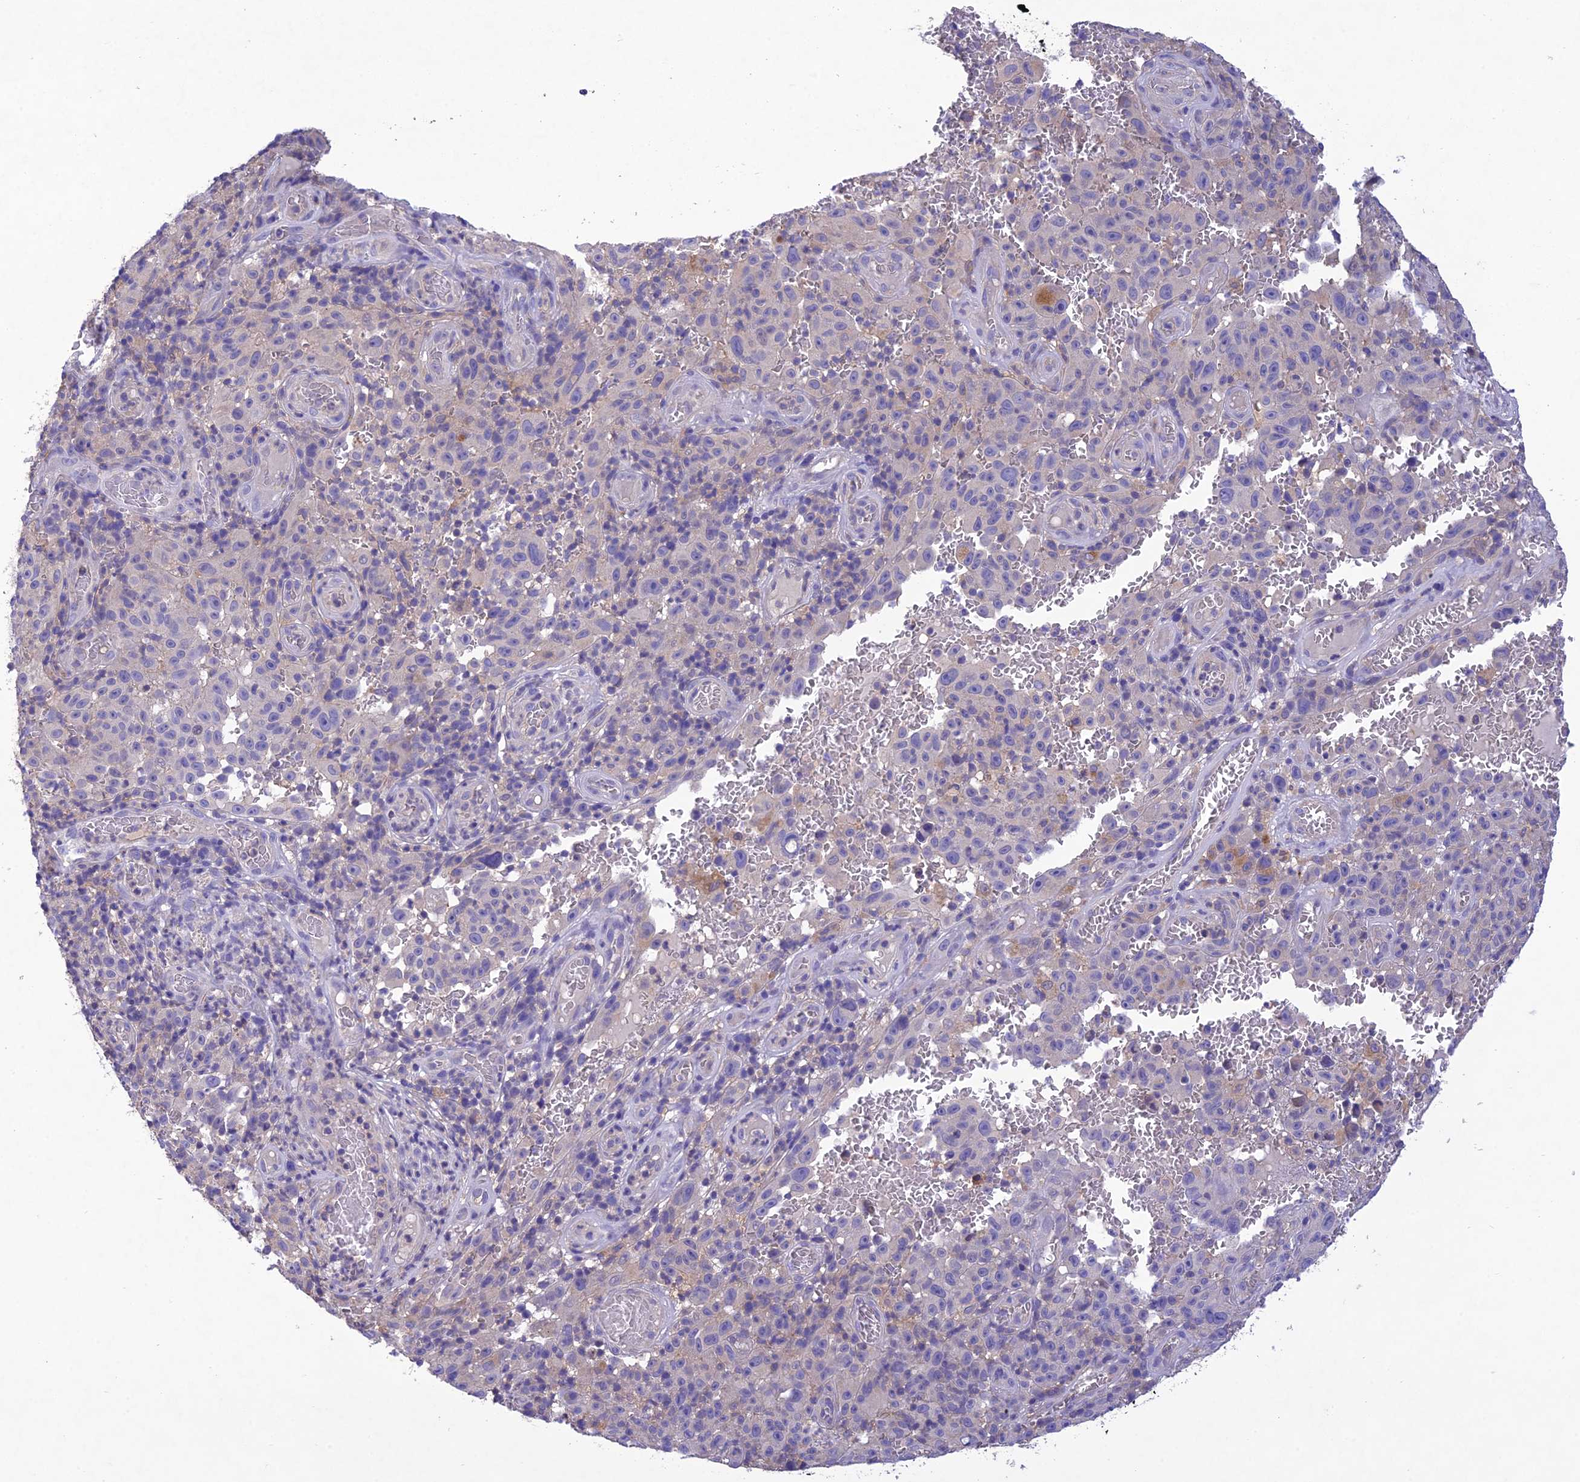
{"staining": {"intensity": "negative", "quantity": "none", "location": "none"}, "tissue": "melanoma", "cell_type": "Tumor cells", "image_type": "cancer", "snomed": [{"axis": "morphology", "description": "Malignant melanoma, NOS"}, {"axis": "topography", "description": "Skin"}], "caption": "Immunohistochemical staining of melanoma demonstrates no significant positivity in tumor cells.", "gene": "SNX24", "patient": {"sex": "female", "age": 82}}